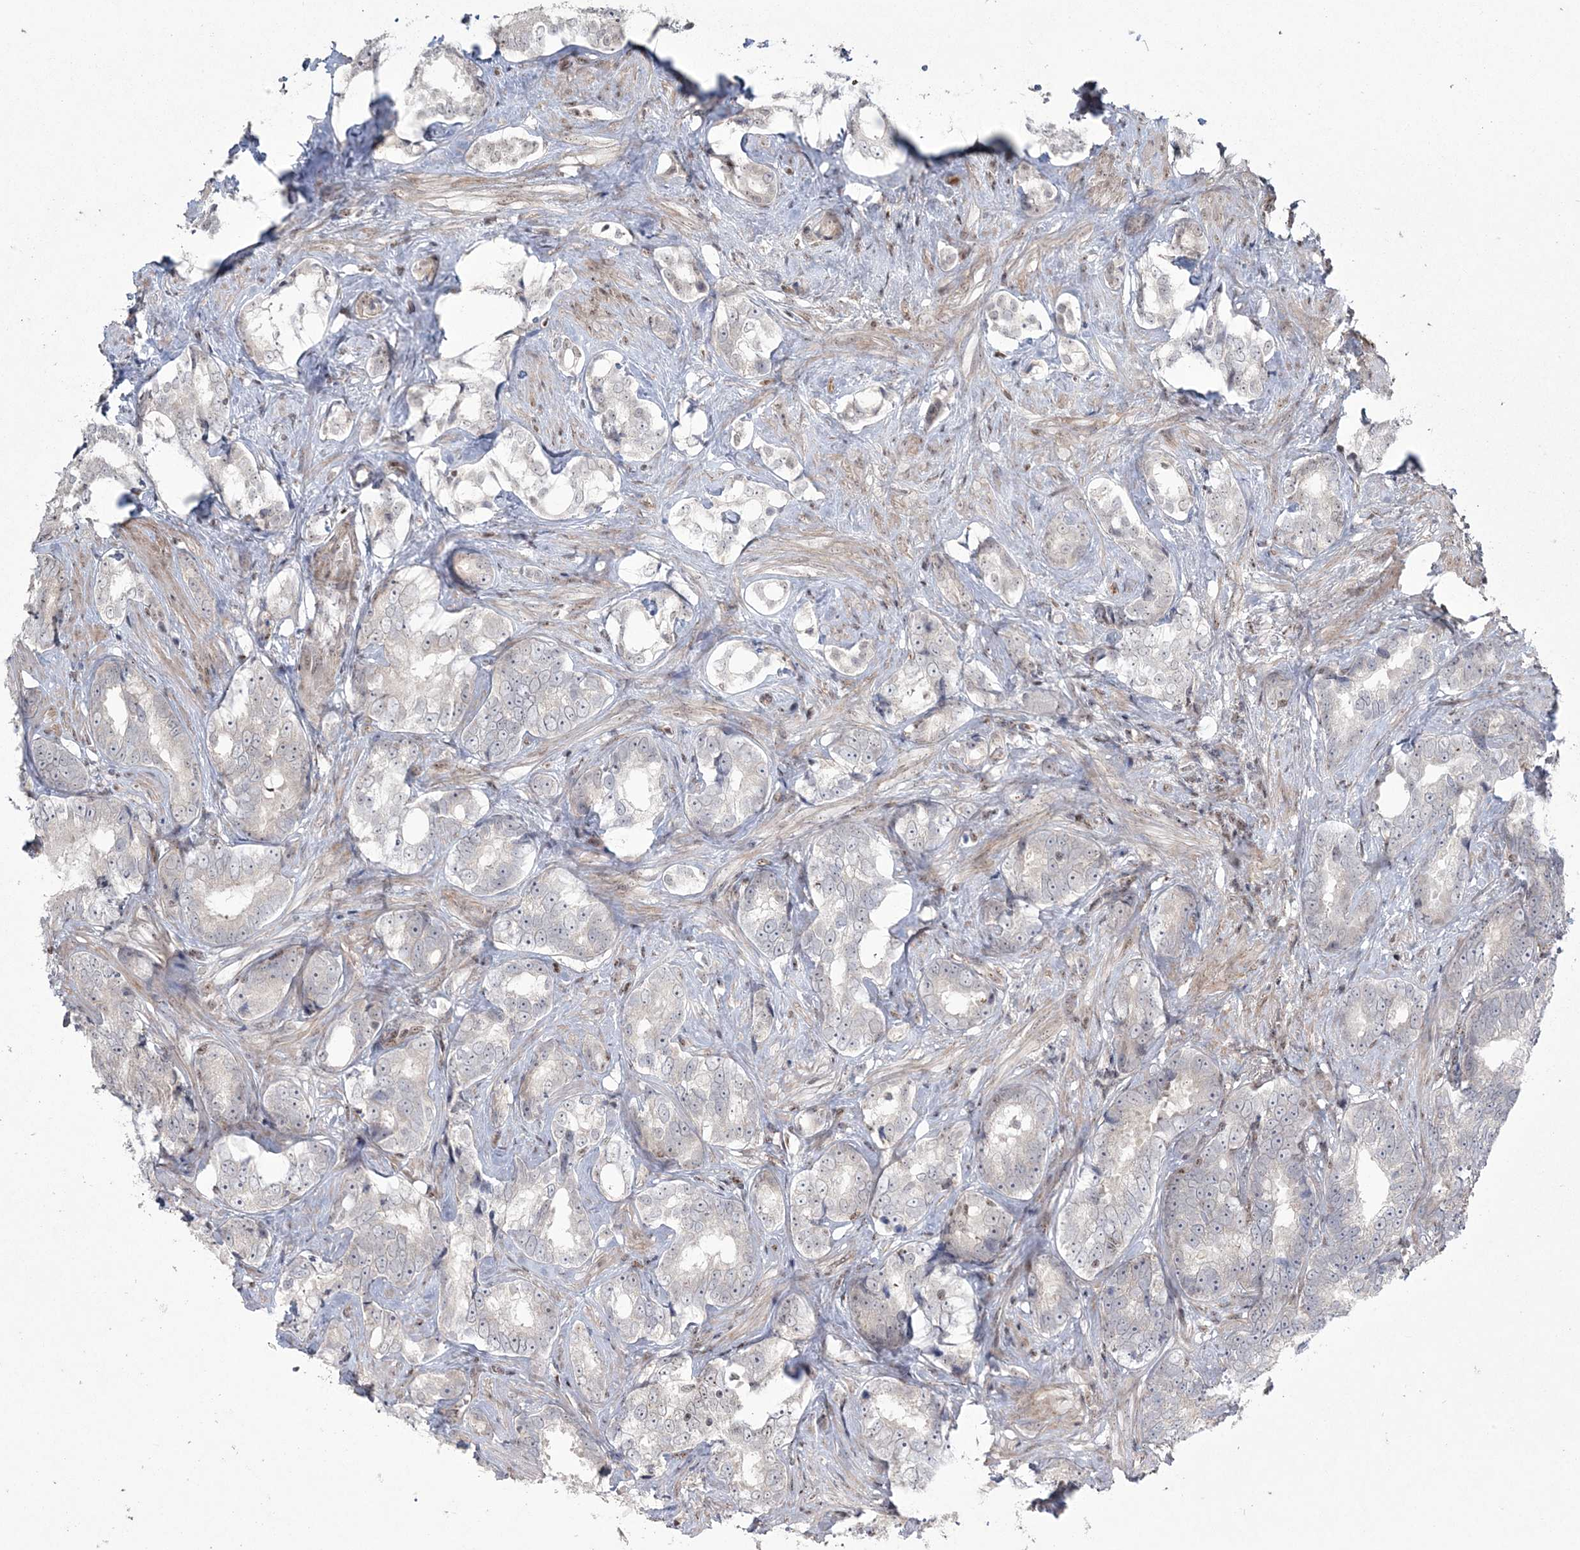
{"staining": {"intensity": "negative", "quantity": "none", "location": "none"}, "tissue": "prostate cancer", "cell_type": "Tumor cells", "image_type": "cancer", "snomed": [{"axis": "morphology", "description": "Adenocarcinoma, High grade"}, {"axis": "topography", "description": "Prostate"}], "caption": "This histopathology image is of prostate cancer (adenocarcinoma (high-grade)) stained with immunohistochemistry (IHC) to label a protein in brown with the nuclei are counter-stained blue. There is no staining in tumor cells.", "gene": "RBM17", "patient": {"sex": "male", "age": 66}}